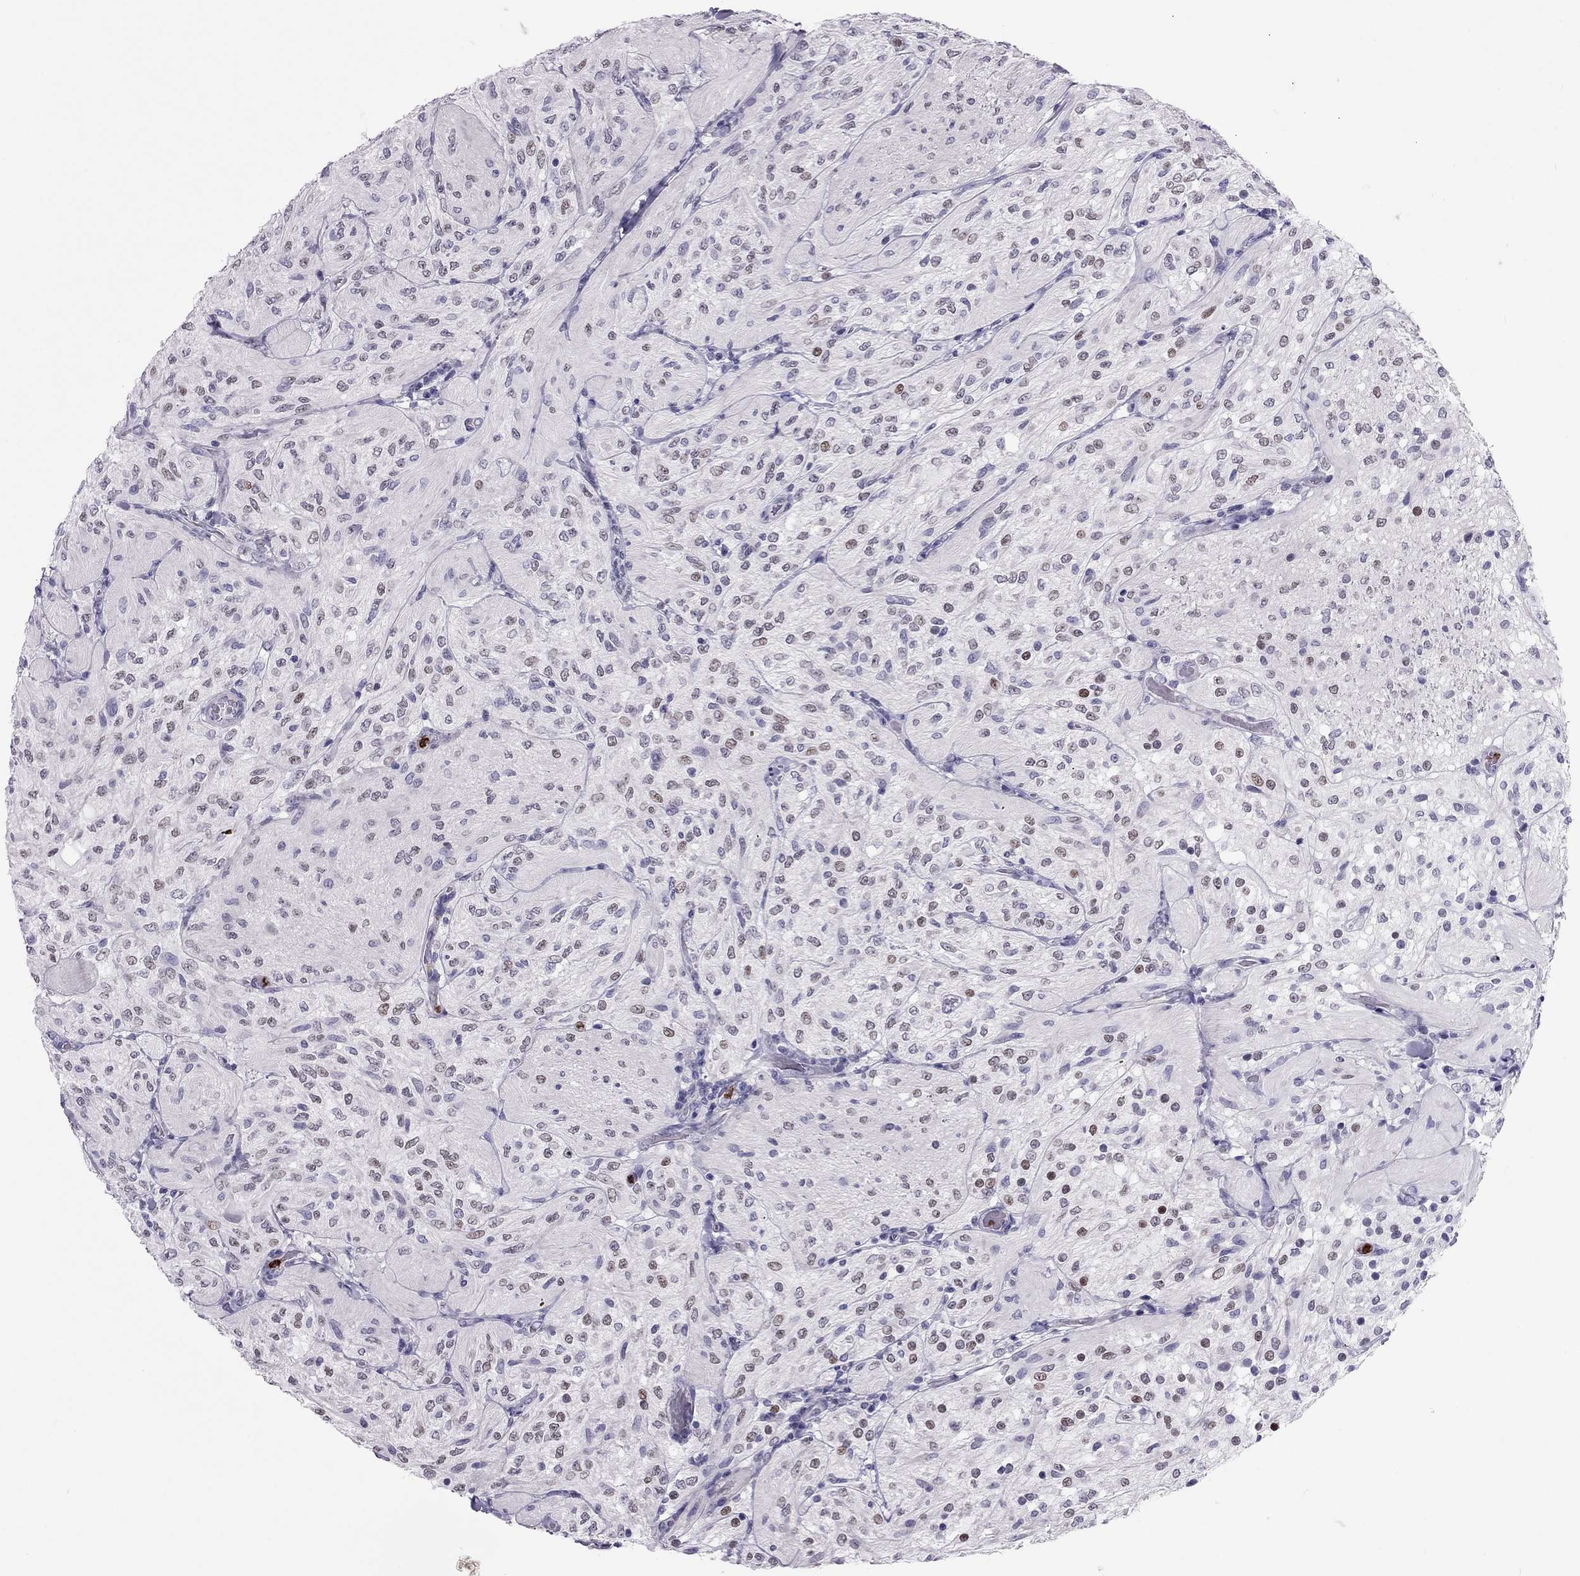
{"staining": {"intensity": "negative", "quantity": "none", "location": "none"}, "tissue": "glioma", "cell_type": "Tumor cells", "image_type": "cancer", "snomed": [{"axis": "morphology", "description": "Glioma, malignant, Low grade"}, {"axis": "topography", "description": "Brain"}], "caption": "The histopathology image shows no significant positivity in tumor cells of malignant glioma (low-grade).", "gene": "CCL27", "patient": {"sex": "male", "age": 3}}